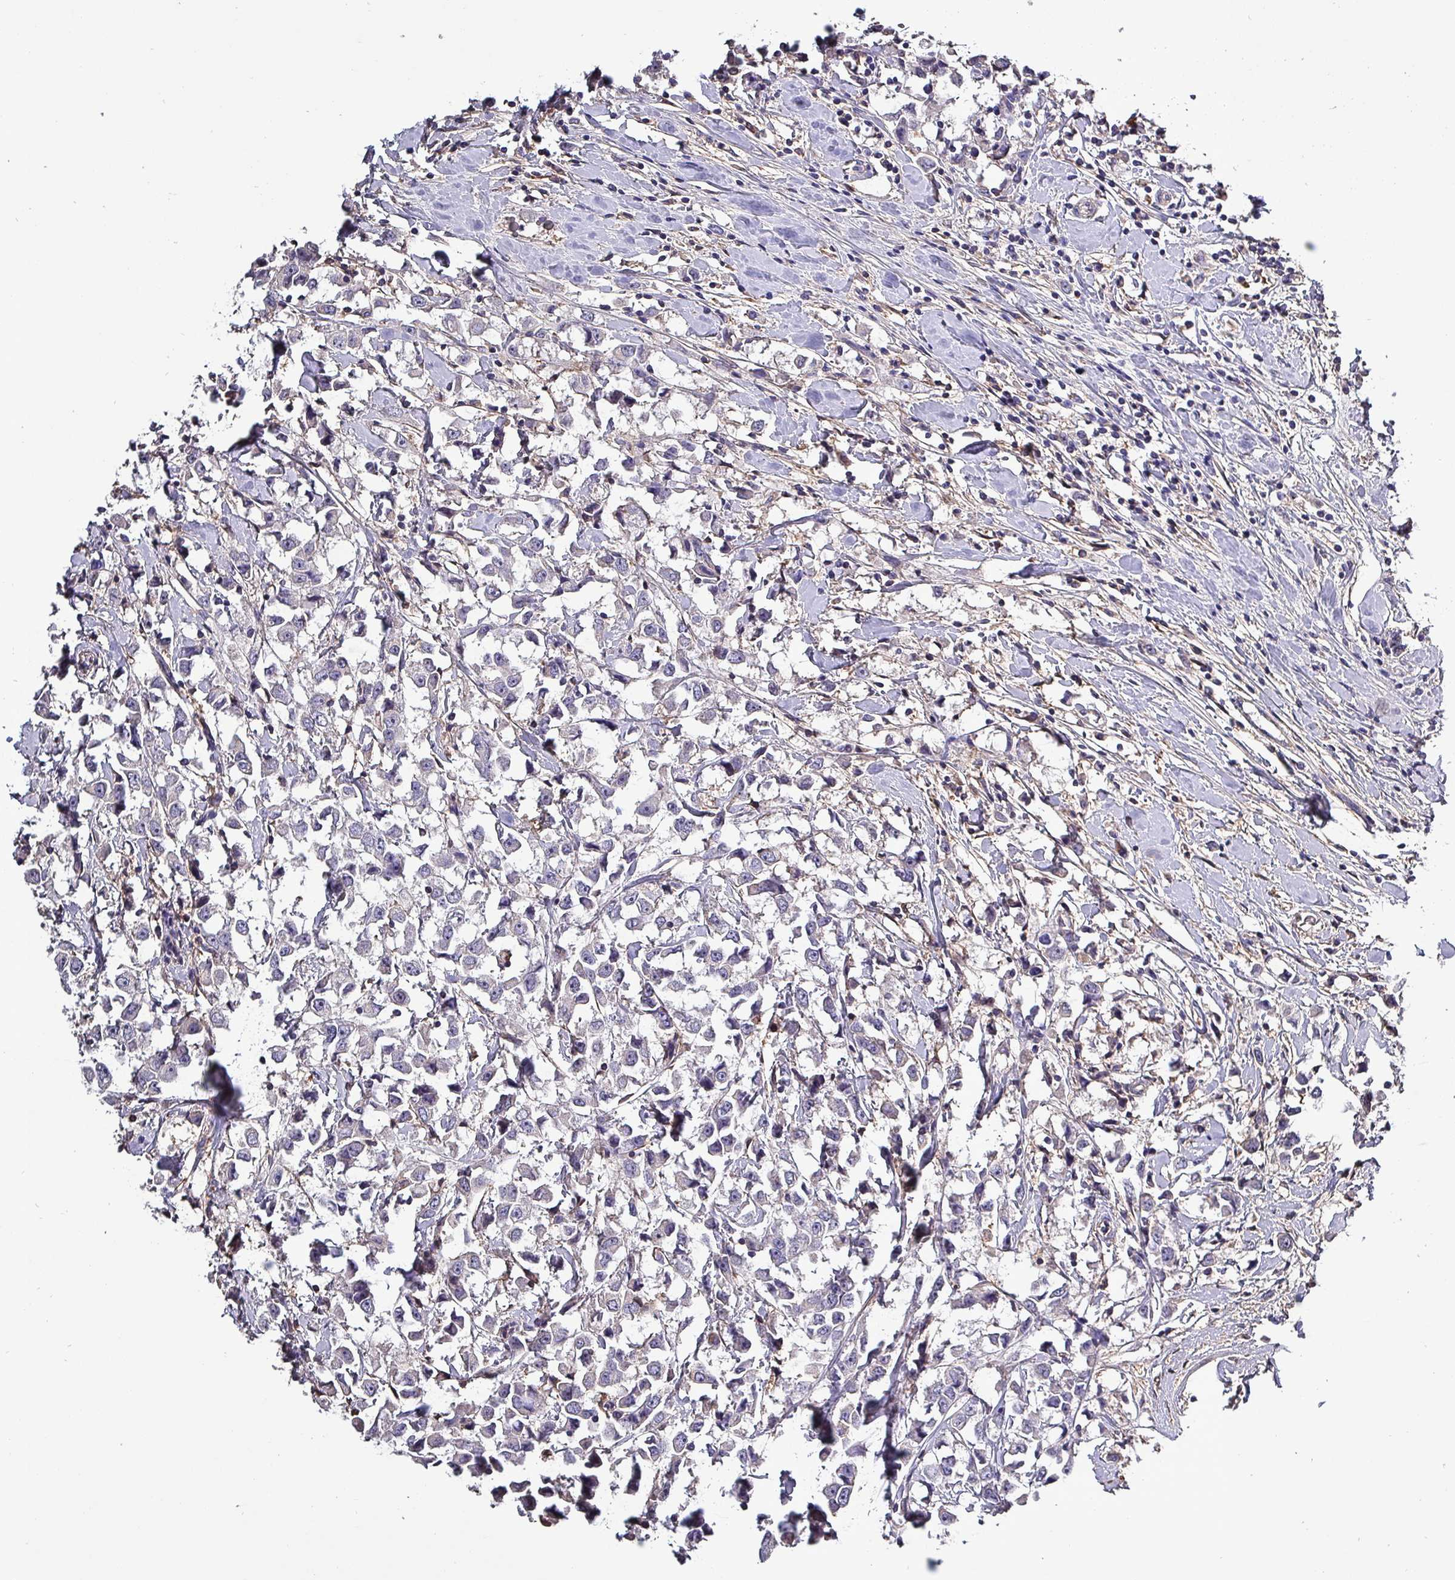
{"staining": {"intensity": "negative", "quantity": "none", "location": "none"}, "tissue": "breast cancer", "cell_type": "Tumor cells", "image_type": "cancer", "snomed": [{"axis": "morphology", "description": "Duct carcinoma"}, {"axis": "topography", "description": "Breast"}], "caption": "Immunohistochemical staining of breast cancer demonstrates no significant staining in tumor cells.", "gene": "HTRA4", "patient": {"sex": "female", "age": 61}}